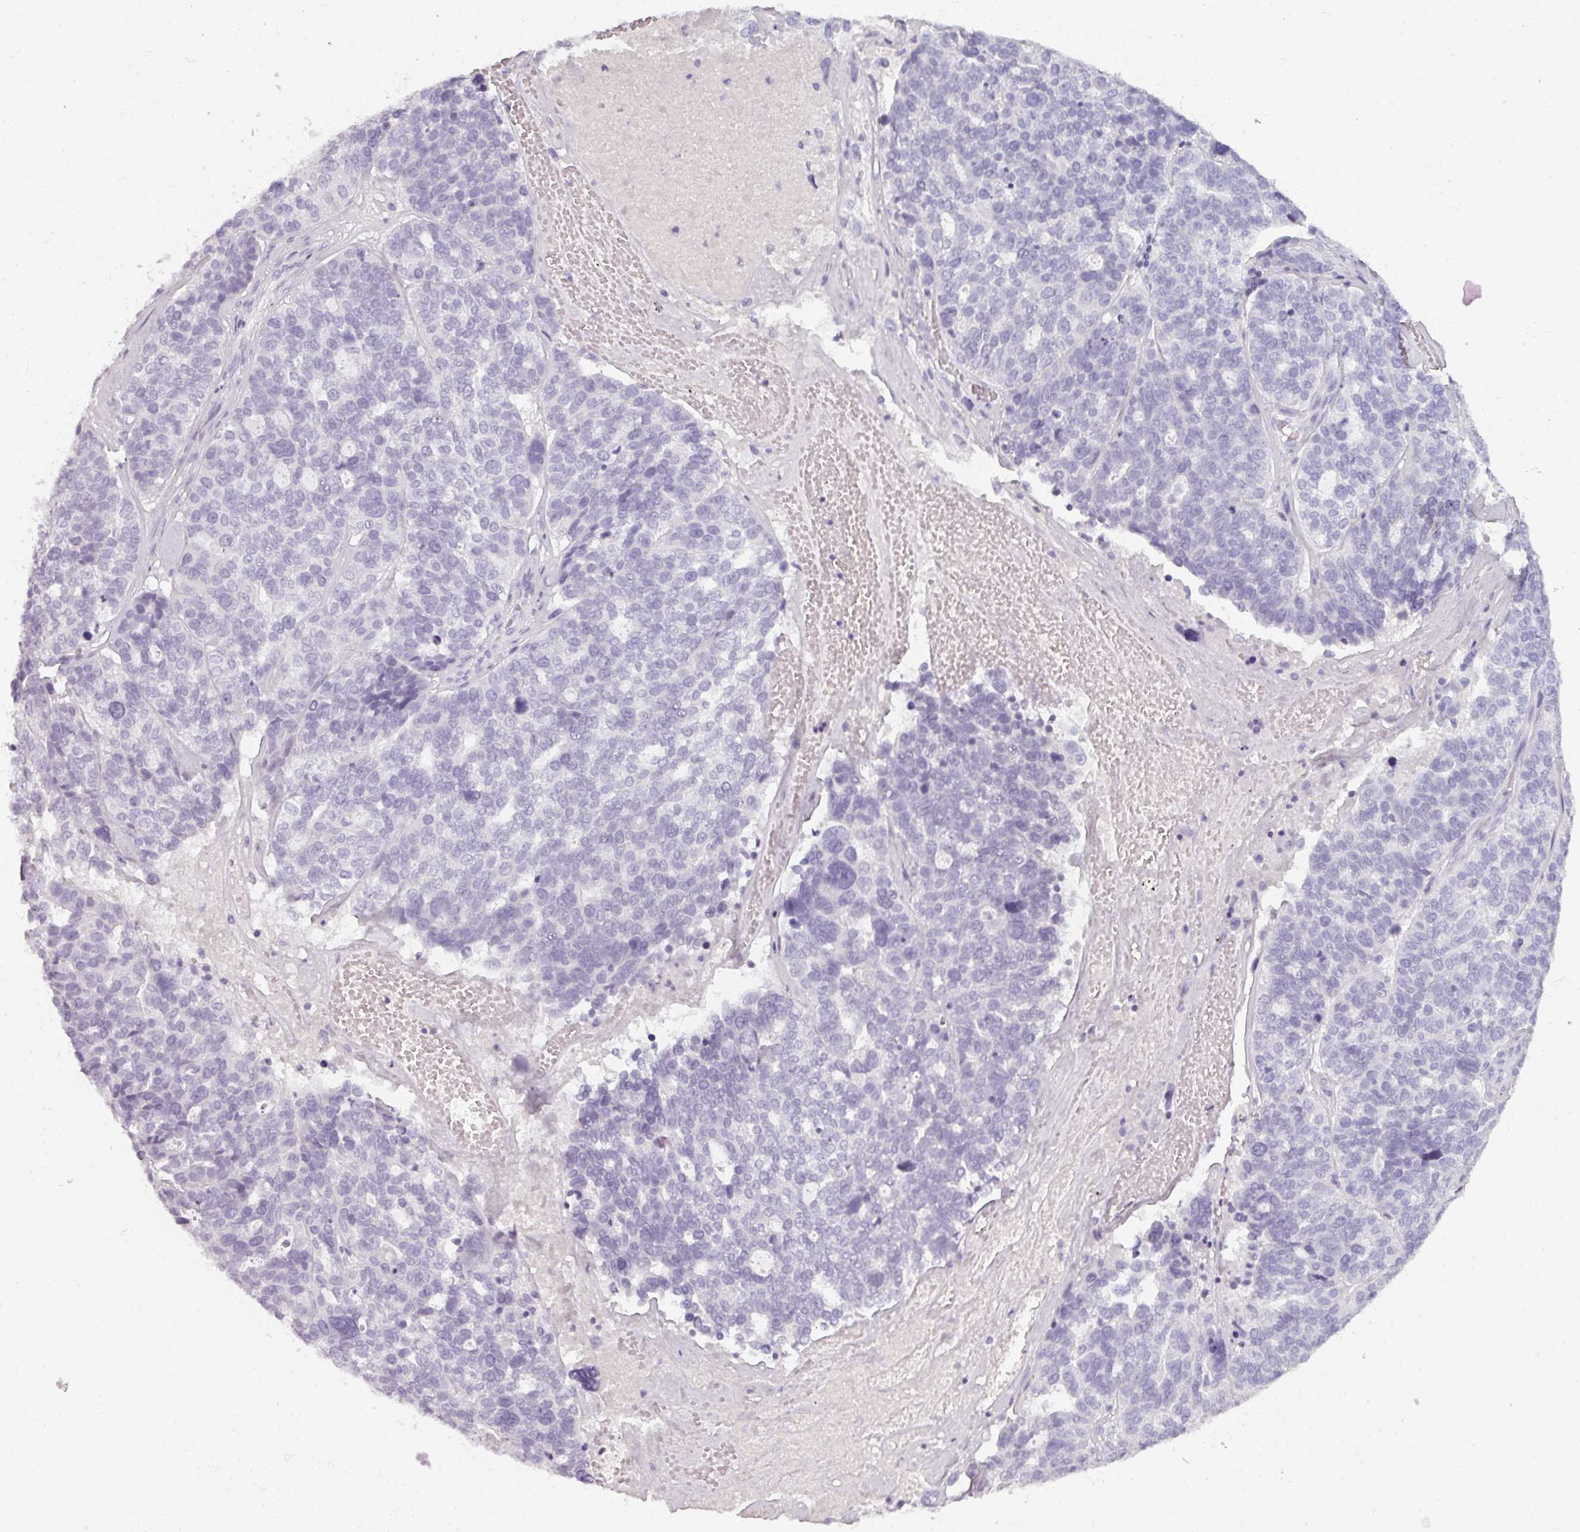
{"staining": {"intensity": "negative", "quantity": "none", "location": "none"}, "tissue": "ovarian cancer", "cell_type": "Tumor cells", "image_type": "cancer", "snomed": [{"axis": "morphology", "description": "Cystadenocarcinoma, serous, NOS"}, {"axis": "topography", "description": "Ovary"}], "caption": "This is a micrograph of IHC staining of ovarian cancer (serous cystadenocarcinoma), which shows no expression in tumor cells.", "gene": "REG3G", "patient": {"sex": "female", "age": 59}}